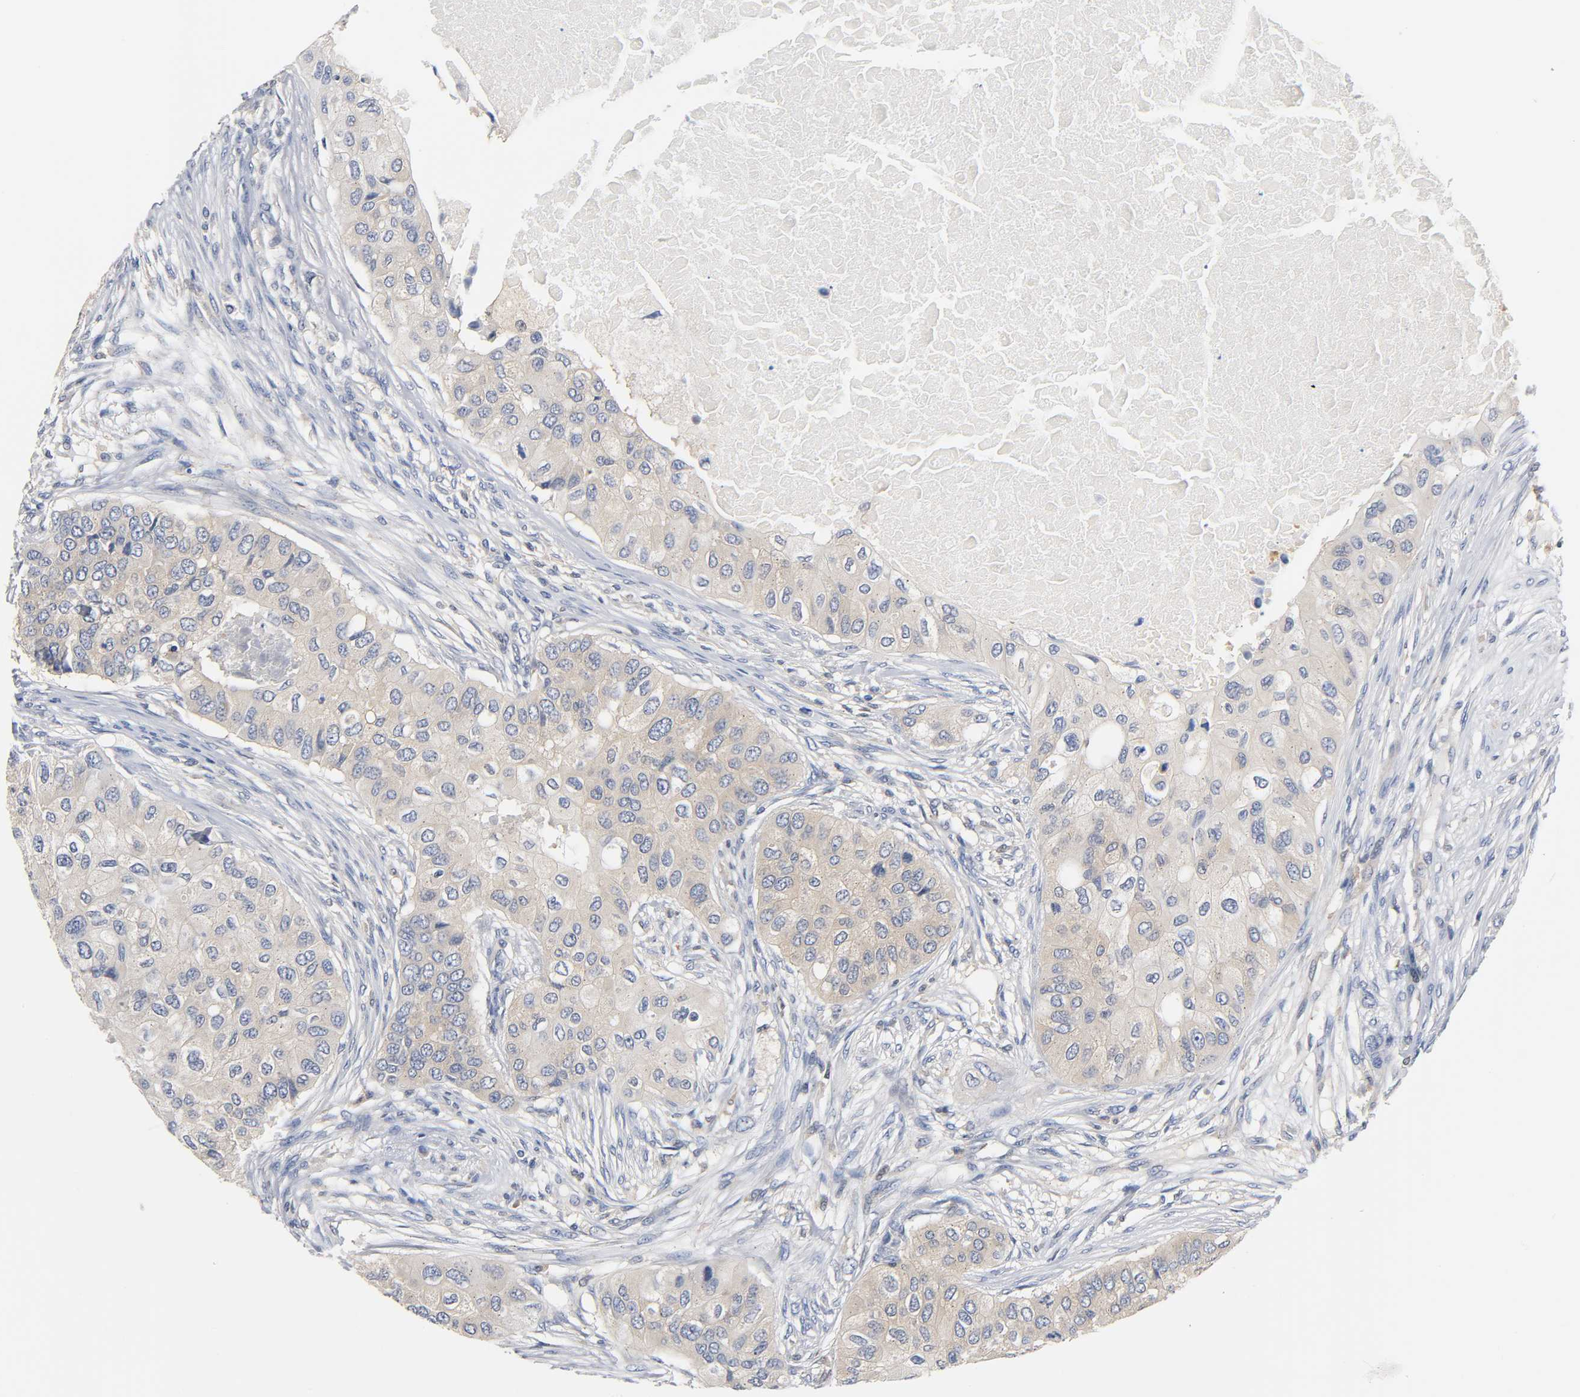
{"staining": {"intensity": "weak", "quantity": "25%-75%", "location": "cytoplasmic/membranous"}, "tissue": "breast cancer", "cell_type": "Tumor cells", "image_type": "cancer", "snomed": [{"axis": "morphology", "description": "Normal tissue, NOS"}, {"axis": "morphology", "description": "Duct carcinoma"}, {"axis": "topography", "description": "Breast"}], "caption": "Brown immunohistochemical staining in human breast invasive ductal carcinoma reveals weak cytoplasmic/membranous staining in approximately 25%-75% of tumor cells. (brown staining indicates protein expression, while blue staining denotes nuclei).", "gene": "FYN", "patient": {"sex": "female", "age": 49}}